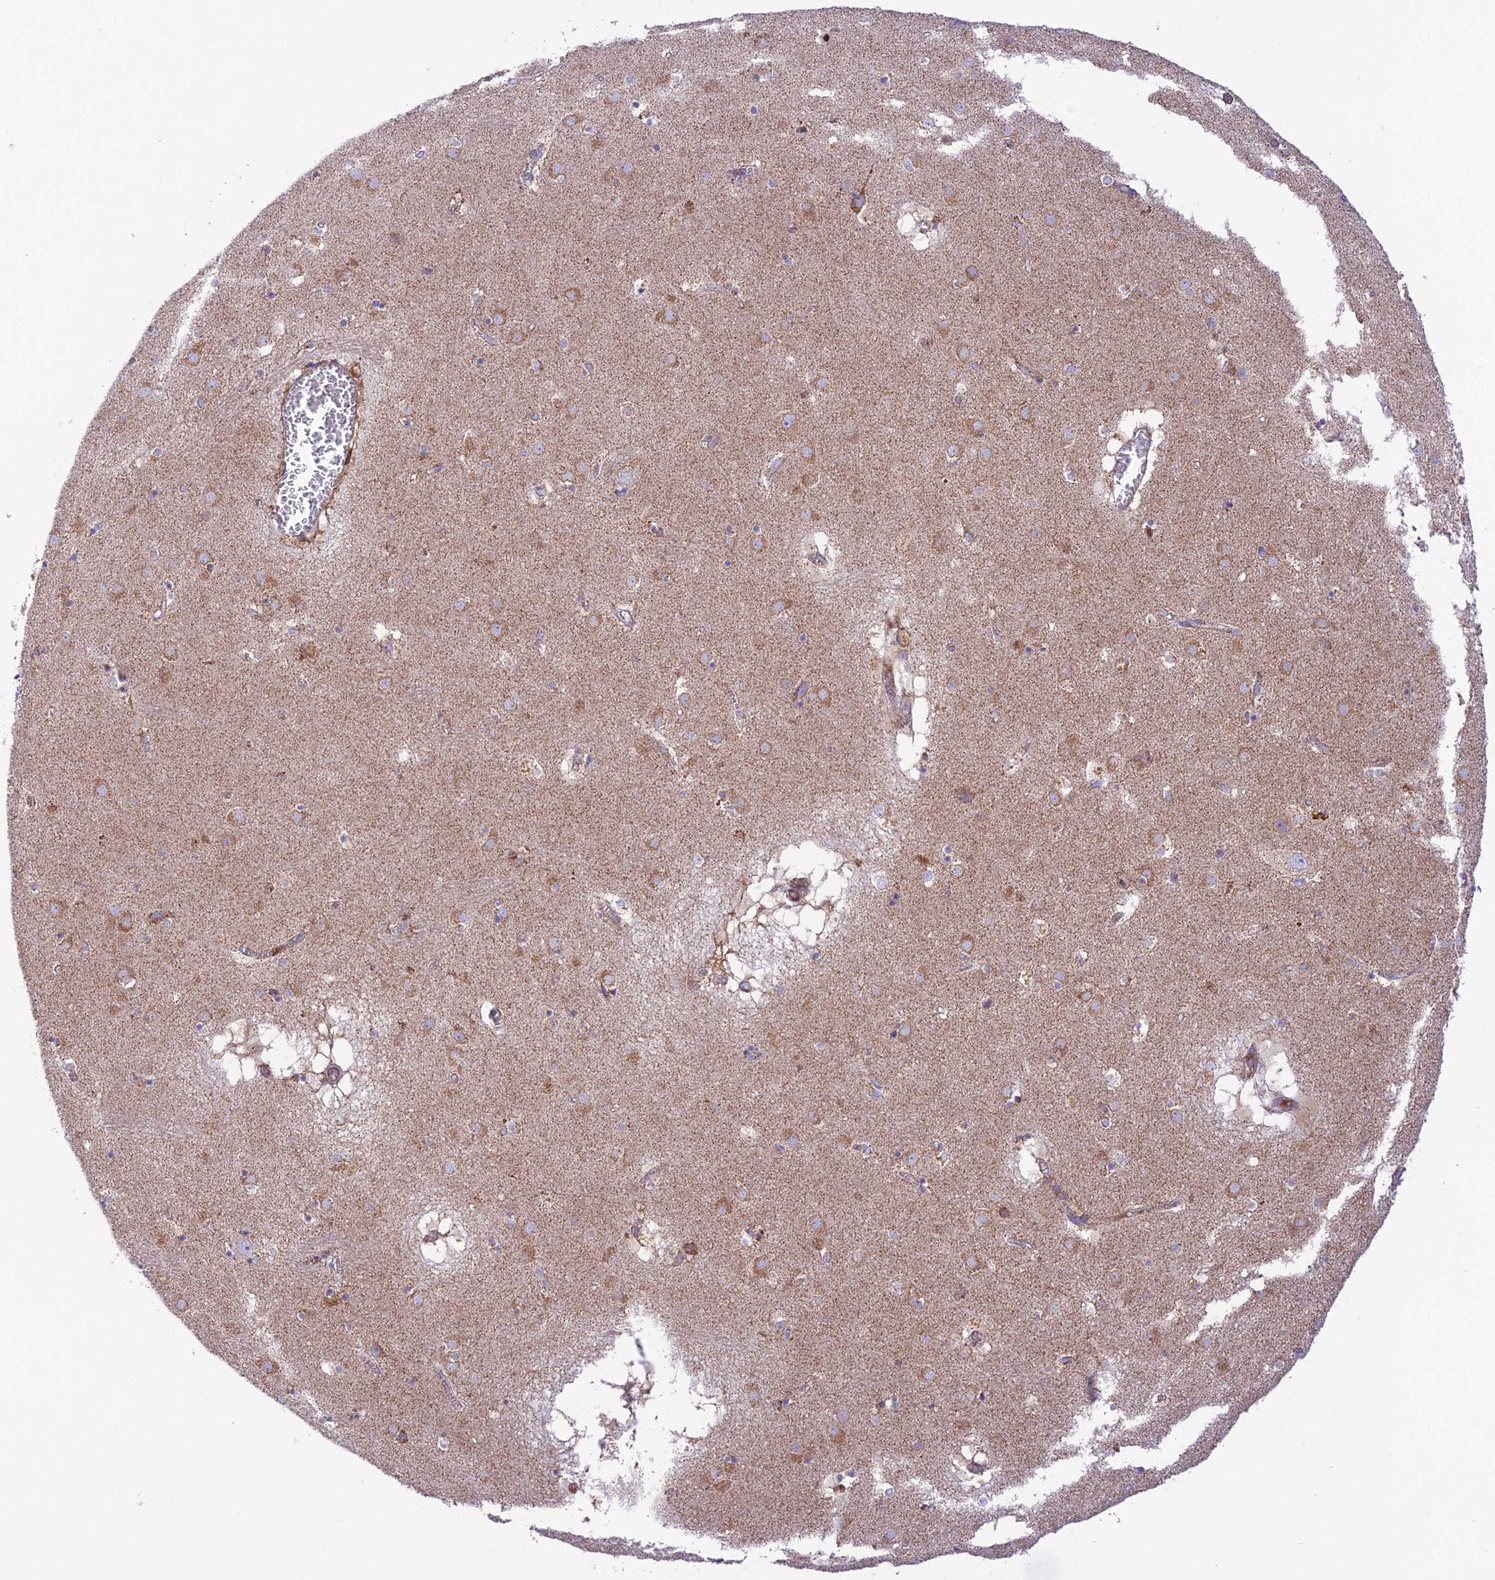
{"staining": {"intensity": "weak", "quantity": "<25%", "location": "cytoplasmic/membranous"}, "tissue": "caudate", "cell_type": "Glial cells", "image_type": "normal", "snomed": [{"axis": "morphology", "description": "Normal tissue, NOS"}, {"axis": "topography", "description": "Lateral ventricle wall"}], "caption": "Protein analysis of normal caudate displays no significant staining in glial cells. (DAB immunohistochemistry visualized using brightfield microscopy, high magnification).", "gene": "UAP1L1", "patient": {"sex": "male", "age": 70}}